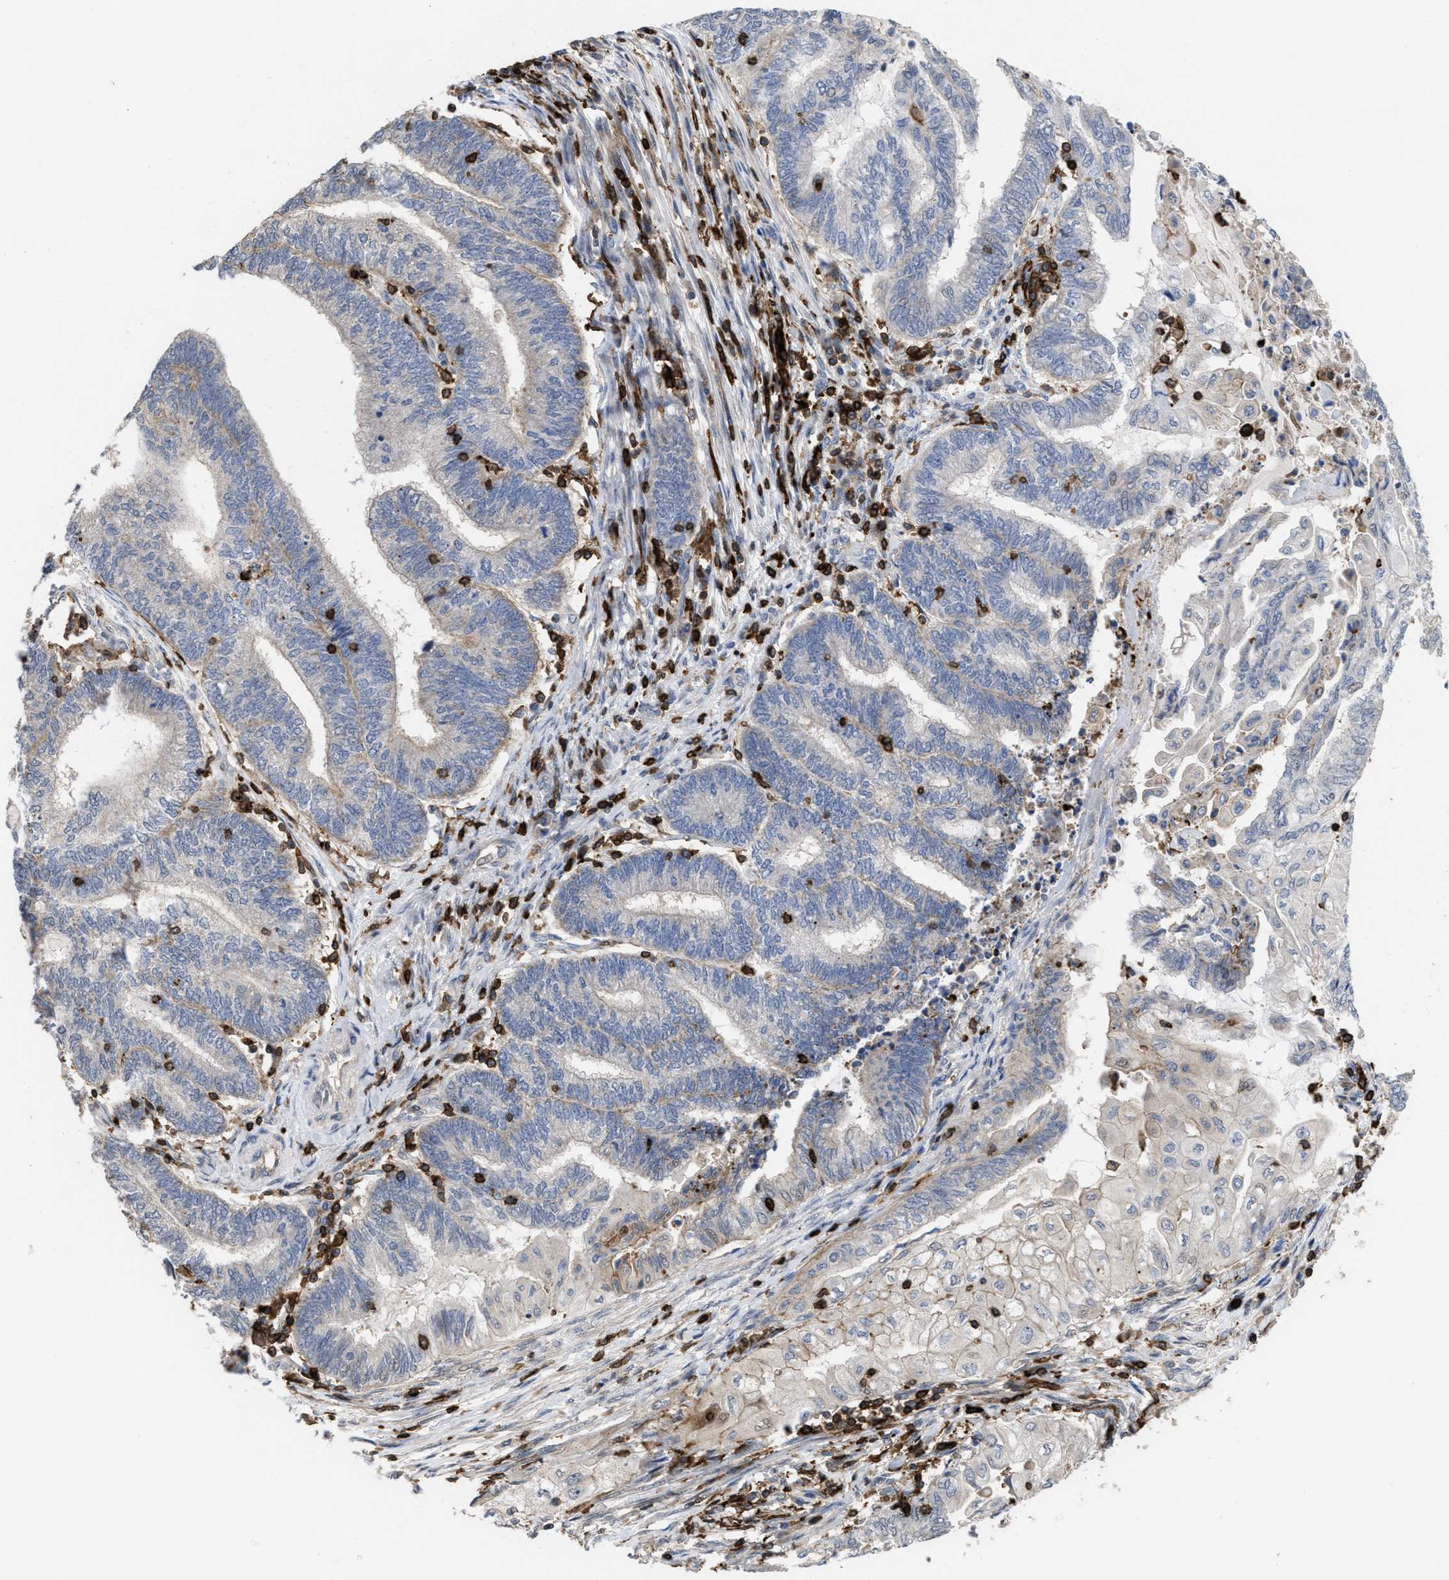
{"staining": {"intensity": "negative", "quantity": "none", "location": "none"}, "tissue": "endometrial cancer", "cell_type": "Tumor cells", "image_type": "cancer", "snomed": [{"axis": "morphology", "description": "Adenocarcinoma, NOS"}, {"axis": "topography", "description": "Uterus"}, {"axis": "topography", "description": "Endometrium"}], "caption": "Endometrial cancer was stained to show a protein in brown. There is no significant expression in tumor cells.", "gene": "PTPRE", "patient": {"sex": "female", "age": 70}}